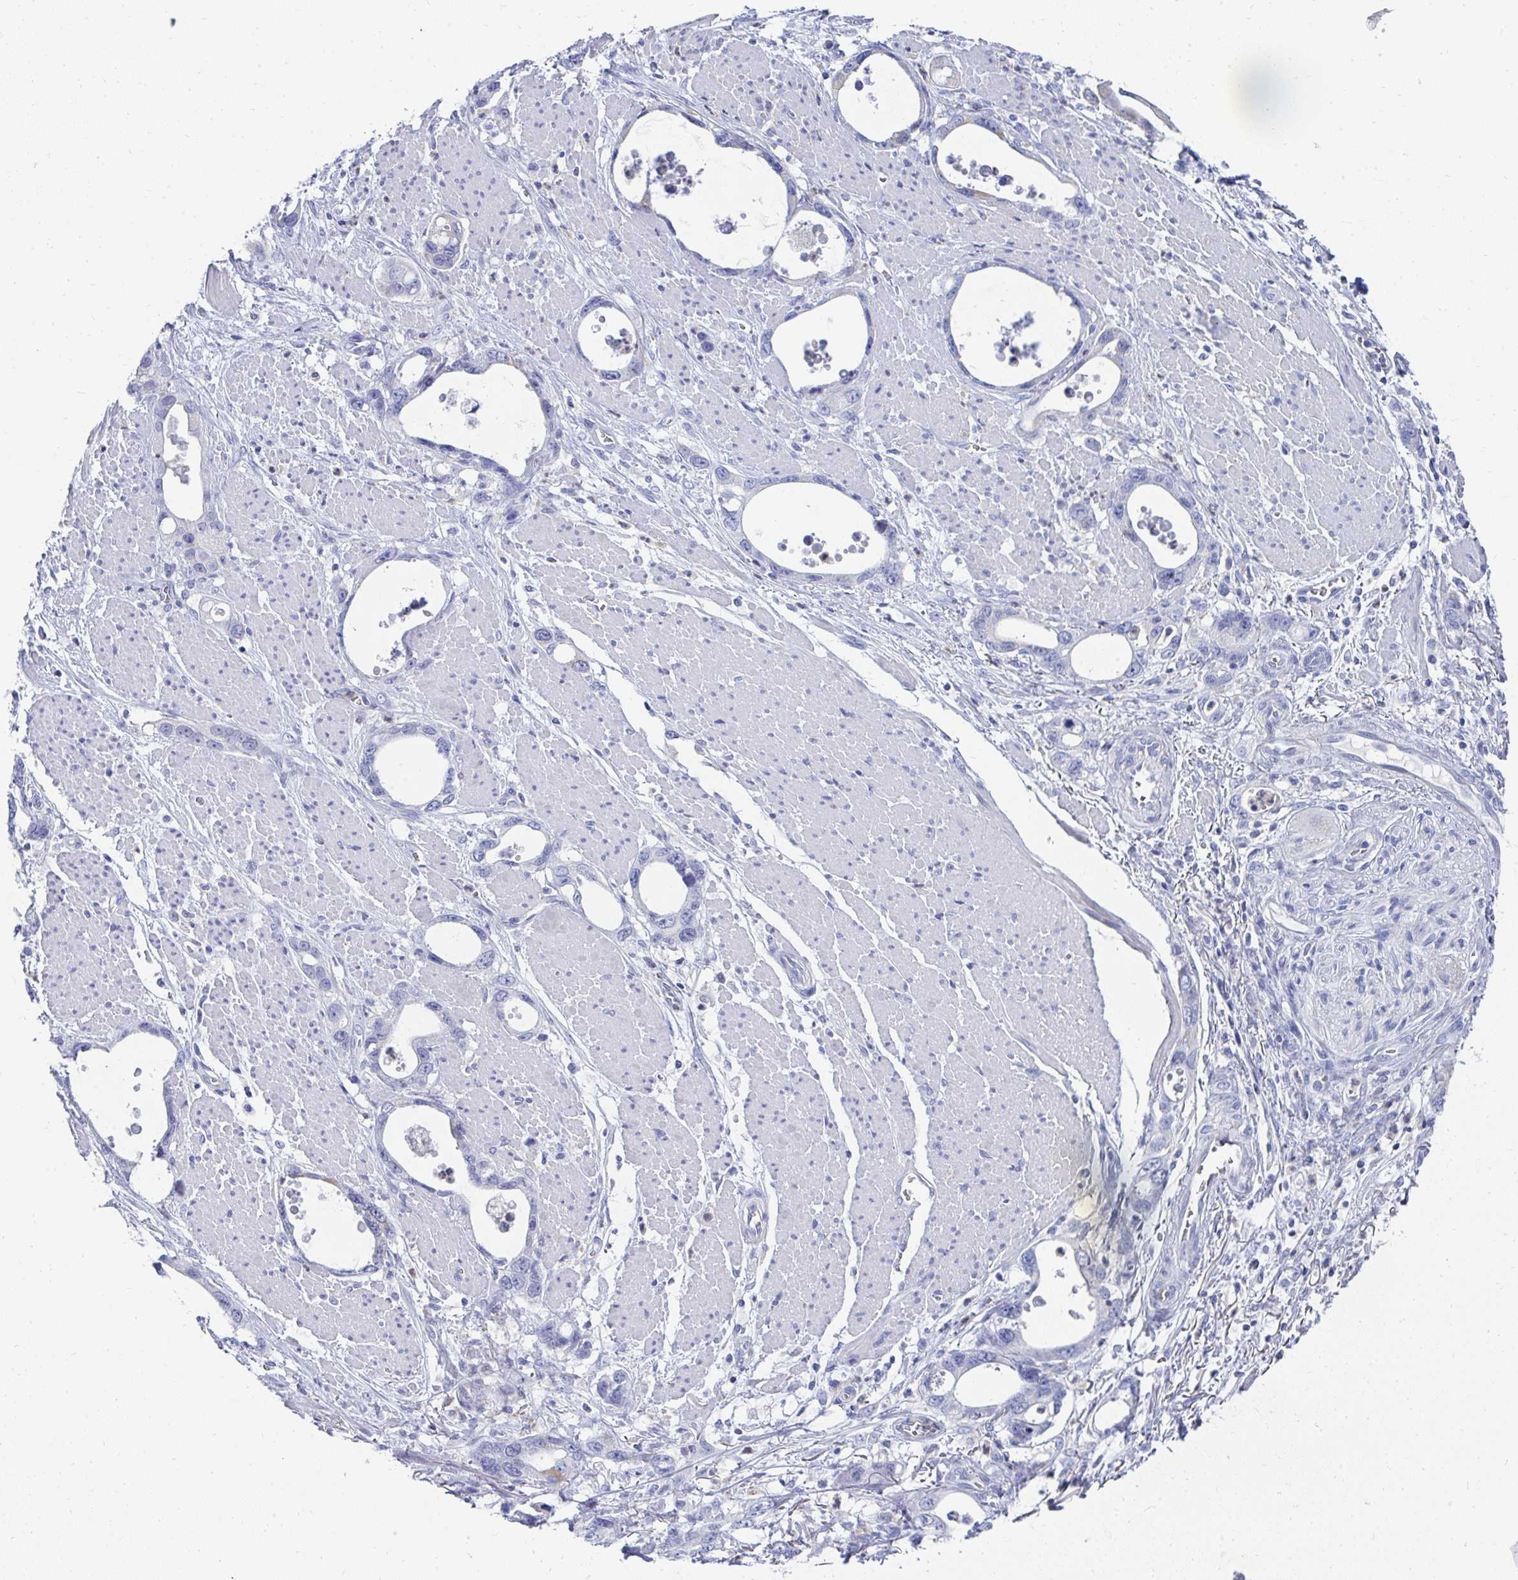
{"staining": {"intensity": "negative", "quantity": "none", "location": "none"}, "tissue": "stomach cancer", "cell_type": "Tumor cells", "image_type": "cancer", "snomed": [{"axis": "morphology", "description": "Adenocarcinoma, NOS"}, {"axis": "topography", "description": "Stomach, upper"}], "caption": "A high-resolution micrograph shows immunohistochemistry staining of adenocarcinoma (stomach), which shows no significant positivity in tumor cells.", "gene": "MGAM2", "patient": {"sex": "male", "age": 74}}